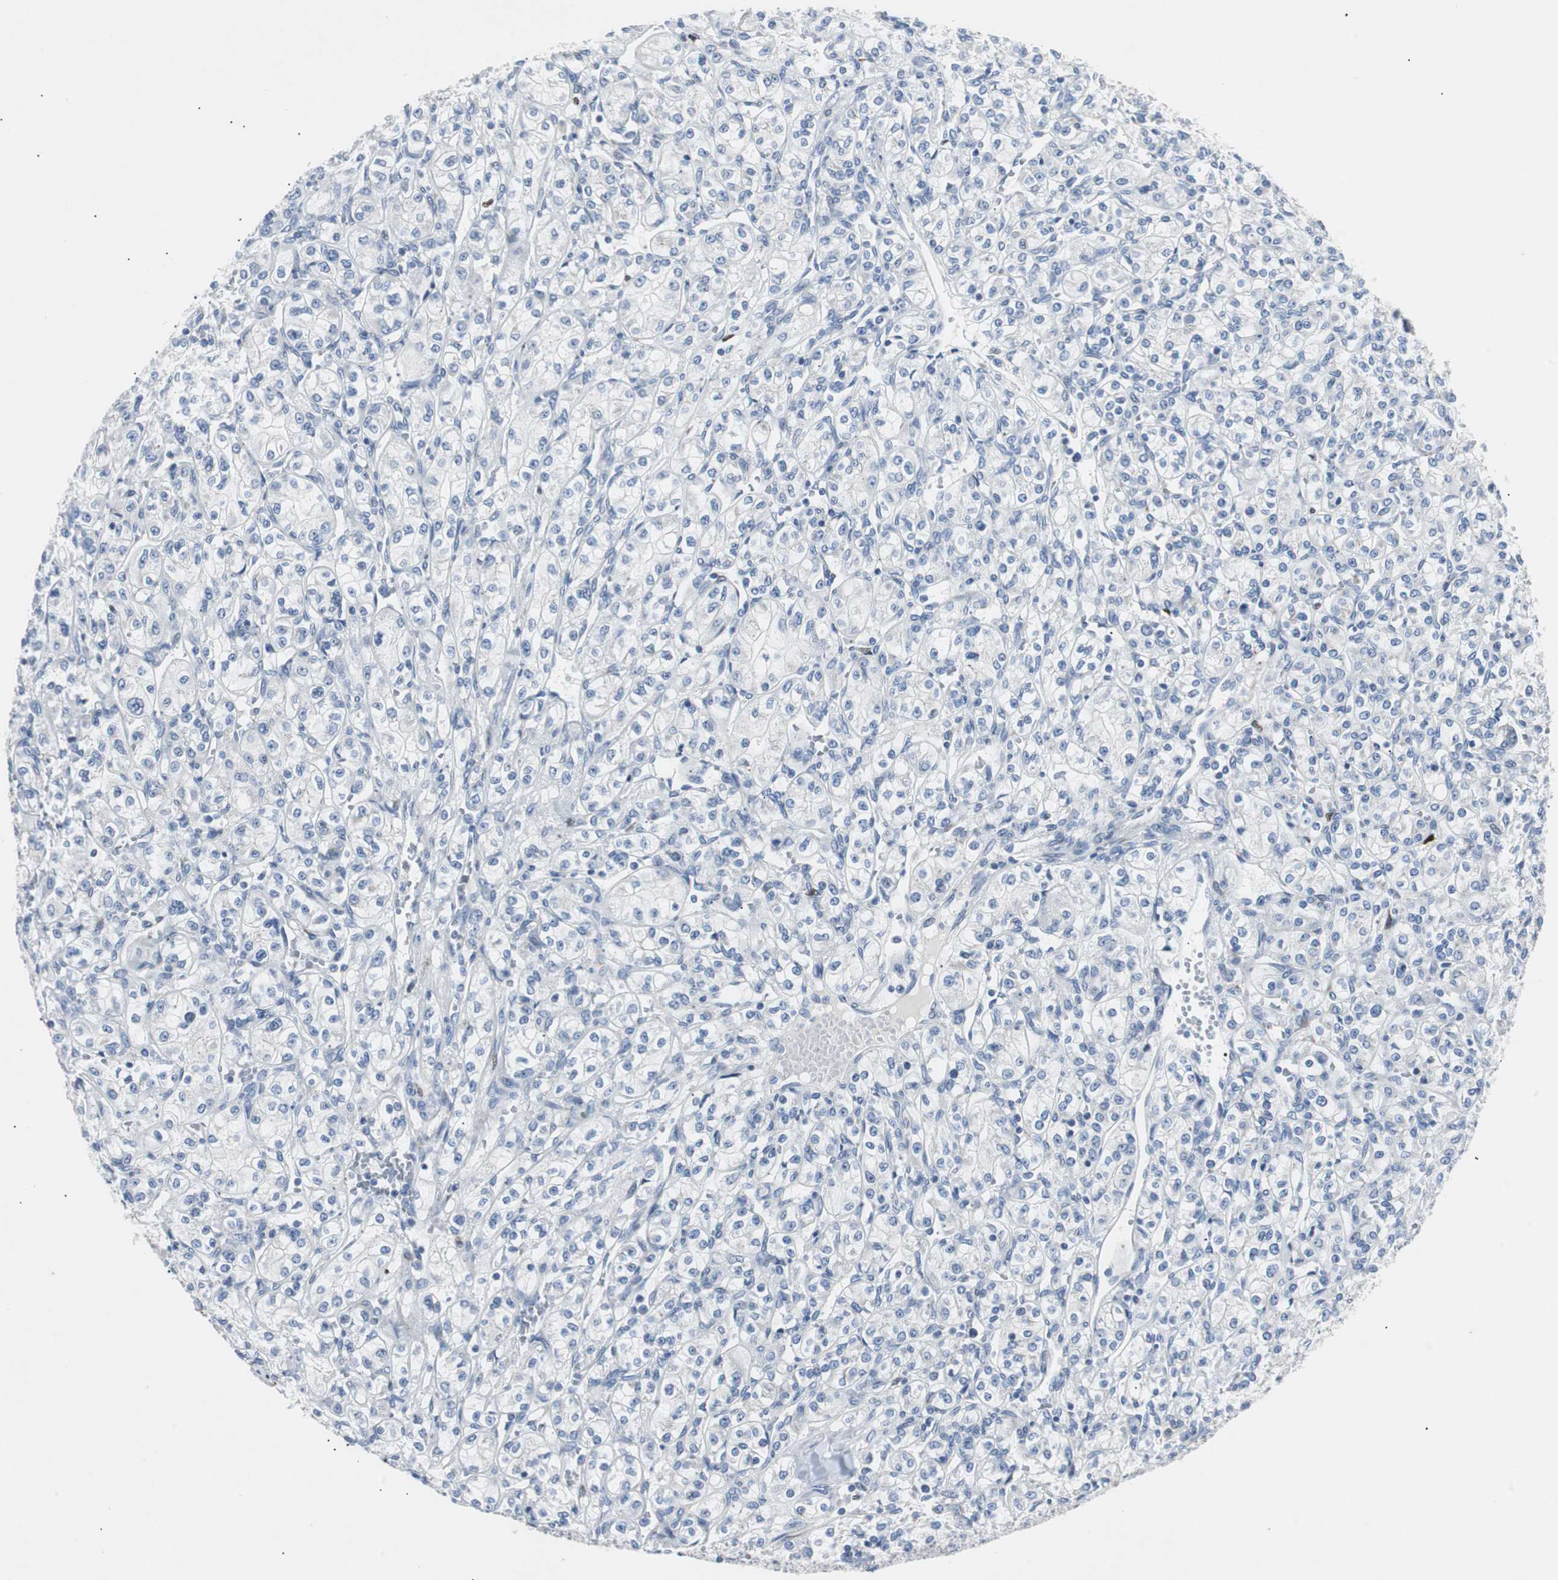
{"staining": {"intensity": "negative", "quantity": "none", "location": "none"}, "tissue": "renal cancer", "cell_type": "Tumor cells", "image_type": "cancer", "snomed": [{"axis": "morphology", "description": "Adenocarcinoma, NOS"}, {"axis": "topography", "description": "Kidney"}], "caption": "Renal cancer stained for a protein using immunohistochemistry (IHC) exhibits no expression tumor cells.", "gene": "BBC3", "patient": {"sex": "male", "age": 77}}